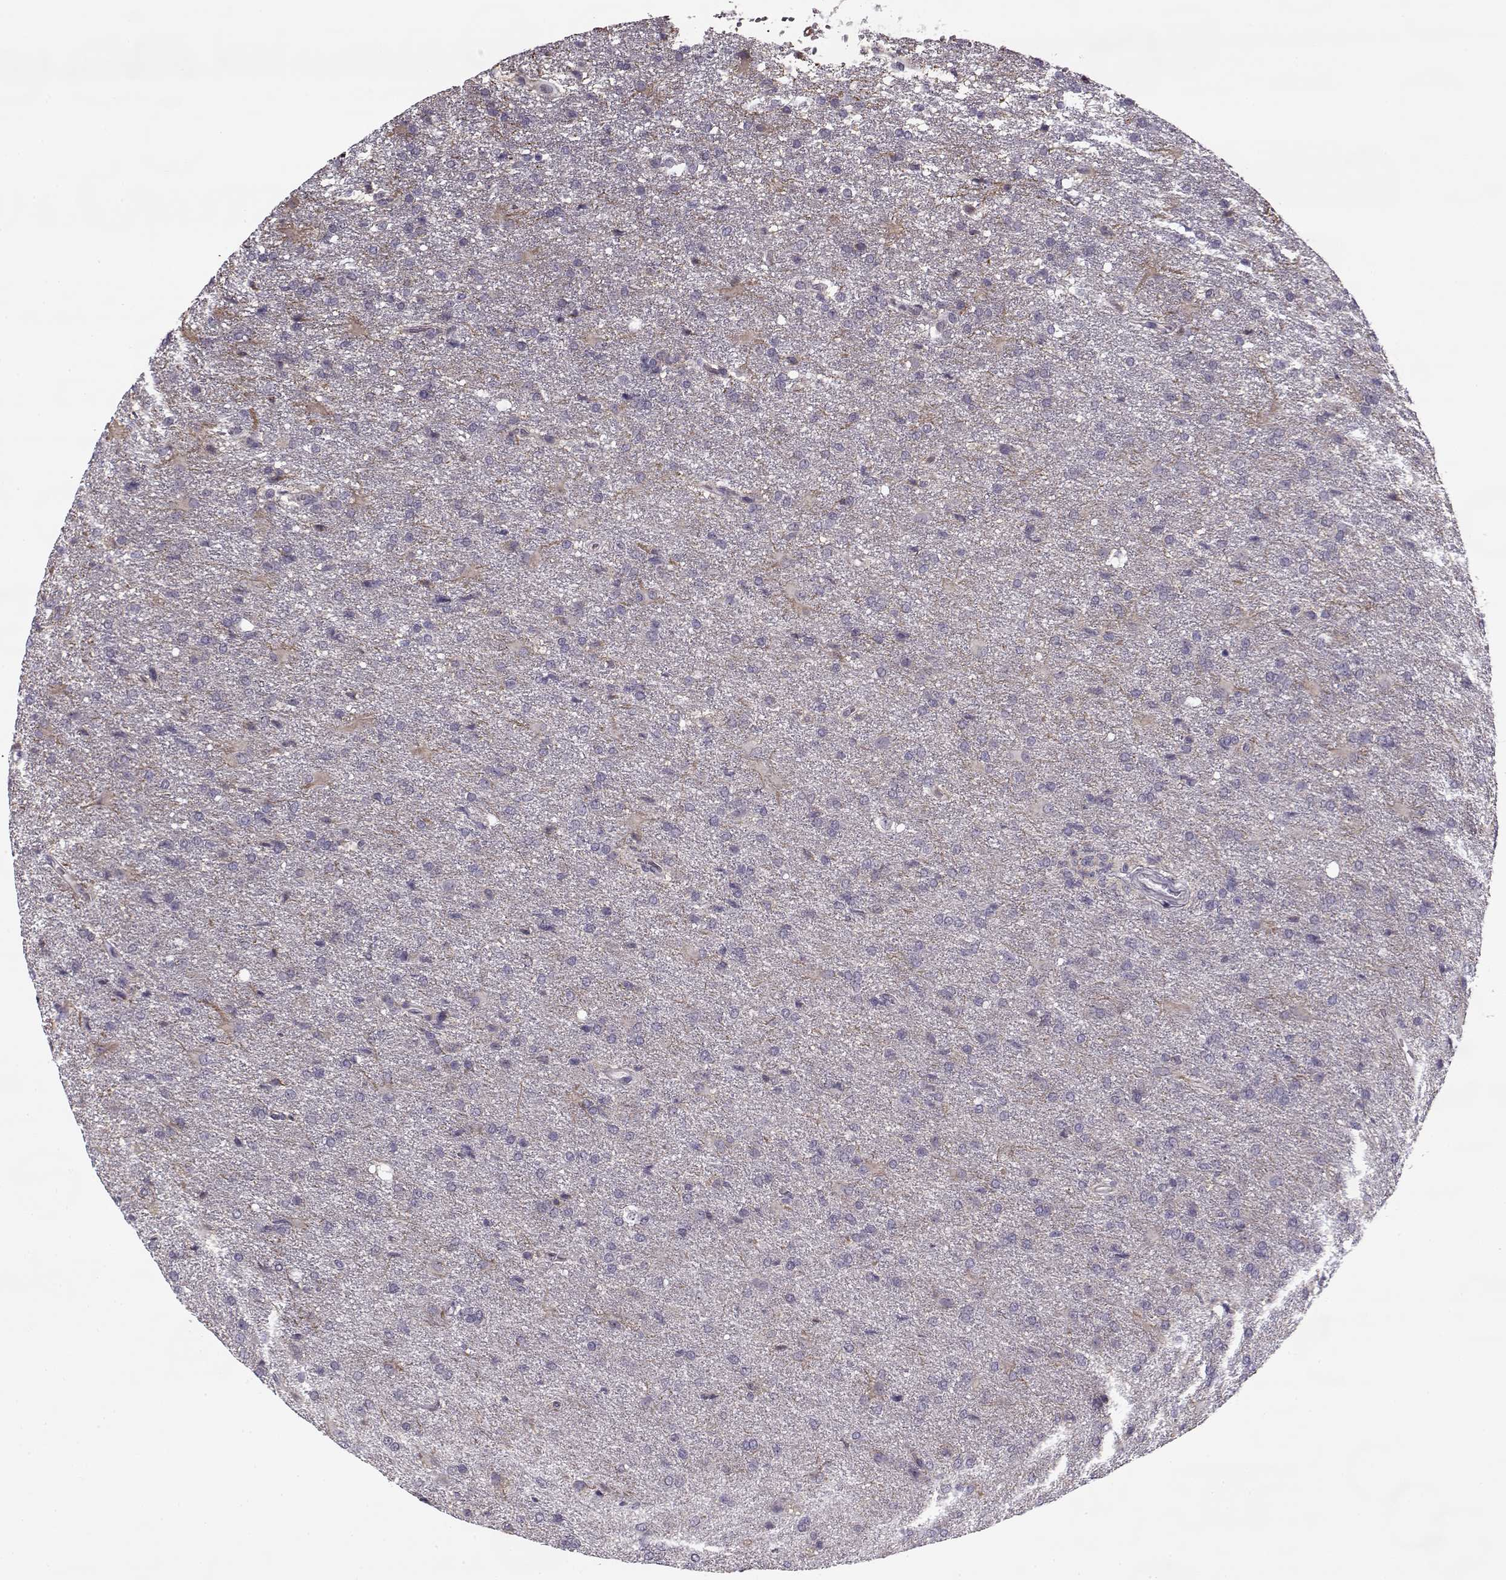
{"staining": {"intensity": "negative", "quantity": "none", "location": "none"}, "tissue": "glioma", "cell_type": "Tumor cells", "image_type": "cancer", "snomed": [{"axis": "morphology", "description": "Glioma, malignant, High grade"}, {"axis": "topography", "description": "Brain"}], "caption": "A high-resolution histopathology image shows immunohistochemistry (IHC) staining of glioma, which exhibits no significant staining in tumor cells. Brightfield microscopy of IHC stained with DAB (3,3'-diaminobenzidine) (brown) and hematoxylin (blue), captured at high magnification.", "gene": "PNMT", "patient": {"sex": "male", "age": 68}}